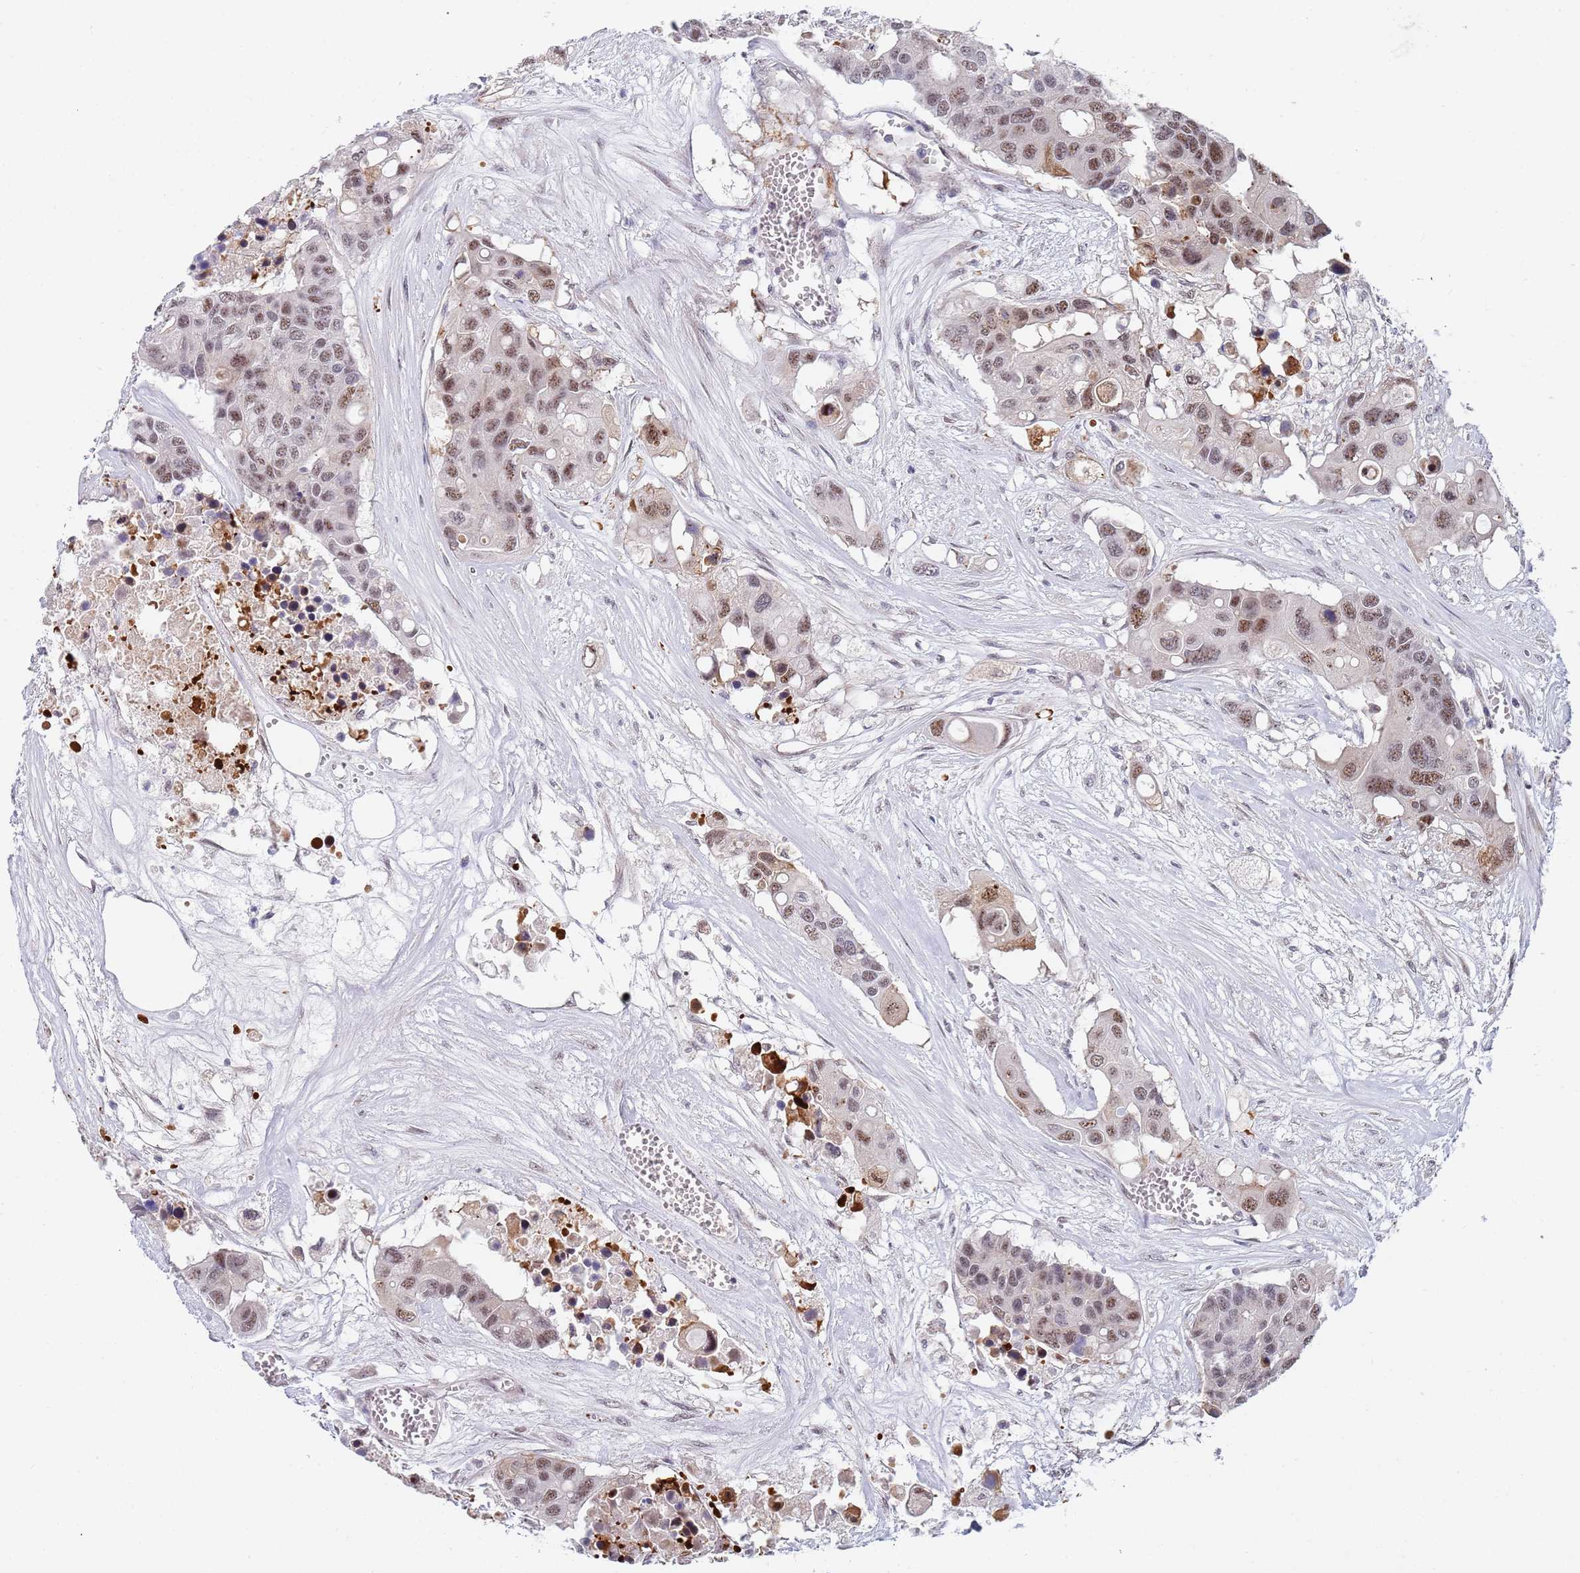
{"staining": {"intensity": "moderate", "quantity": "25%-75%", "location": "nuclear"}, "tissue": "colorectal cancer", "cell_type": "Tumor cells", "image_type": "cancer", "snomed": [{"axis": "morphology", "description": "Adenocarcinoma, NOS"}, {"axis": "topography", "description": "Colon"}], "caption": "Immunohistochemical staining of colorectal cancer demonstrates medium levels of moderate nuclear positivity in approximately 25%-75% of tumor cells. (DAB IHC, brown staining for protein, blue staining for nuclei).", "gene": "PLCL2", "patient": {"sex": "male", "age": 77}}